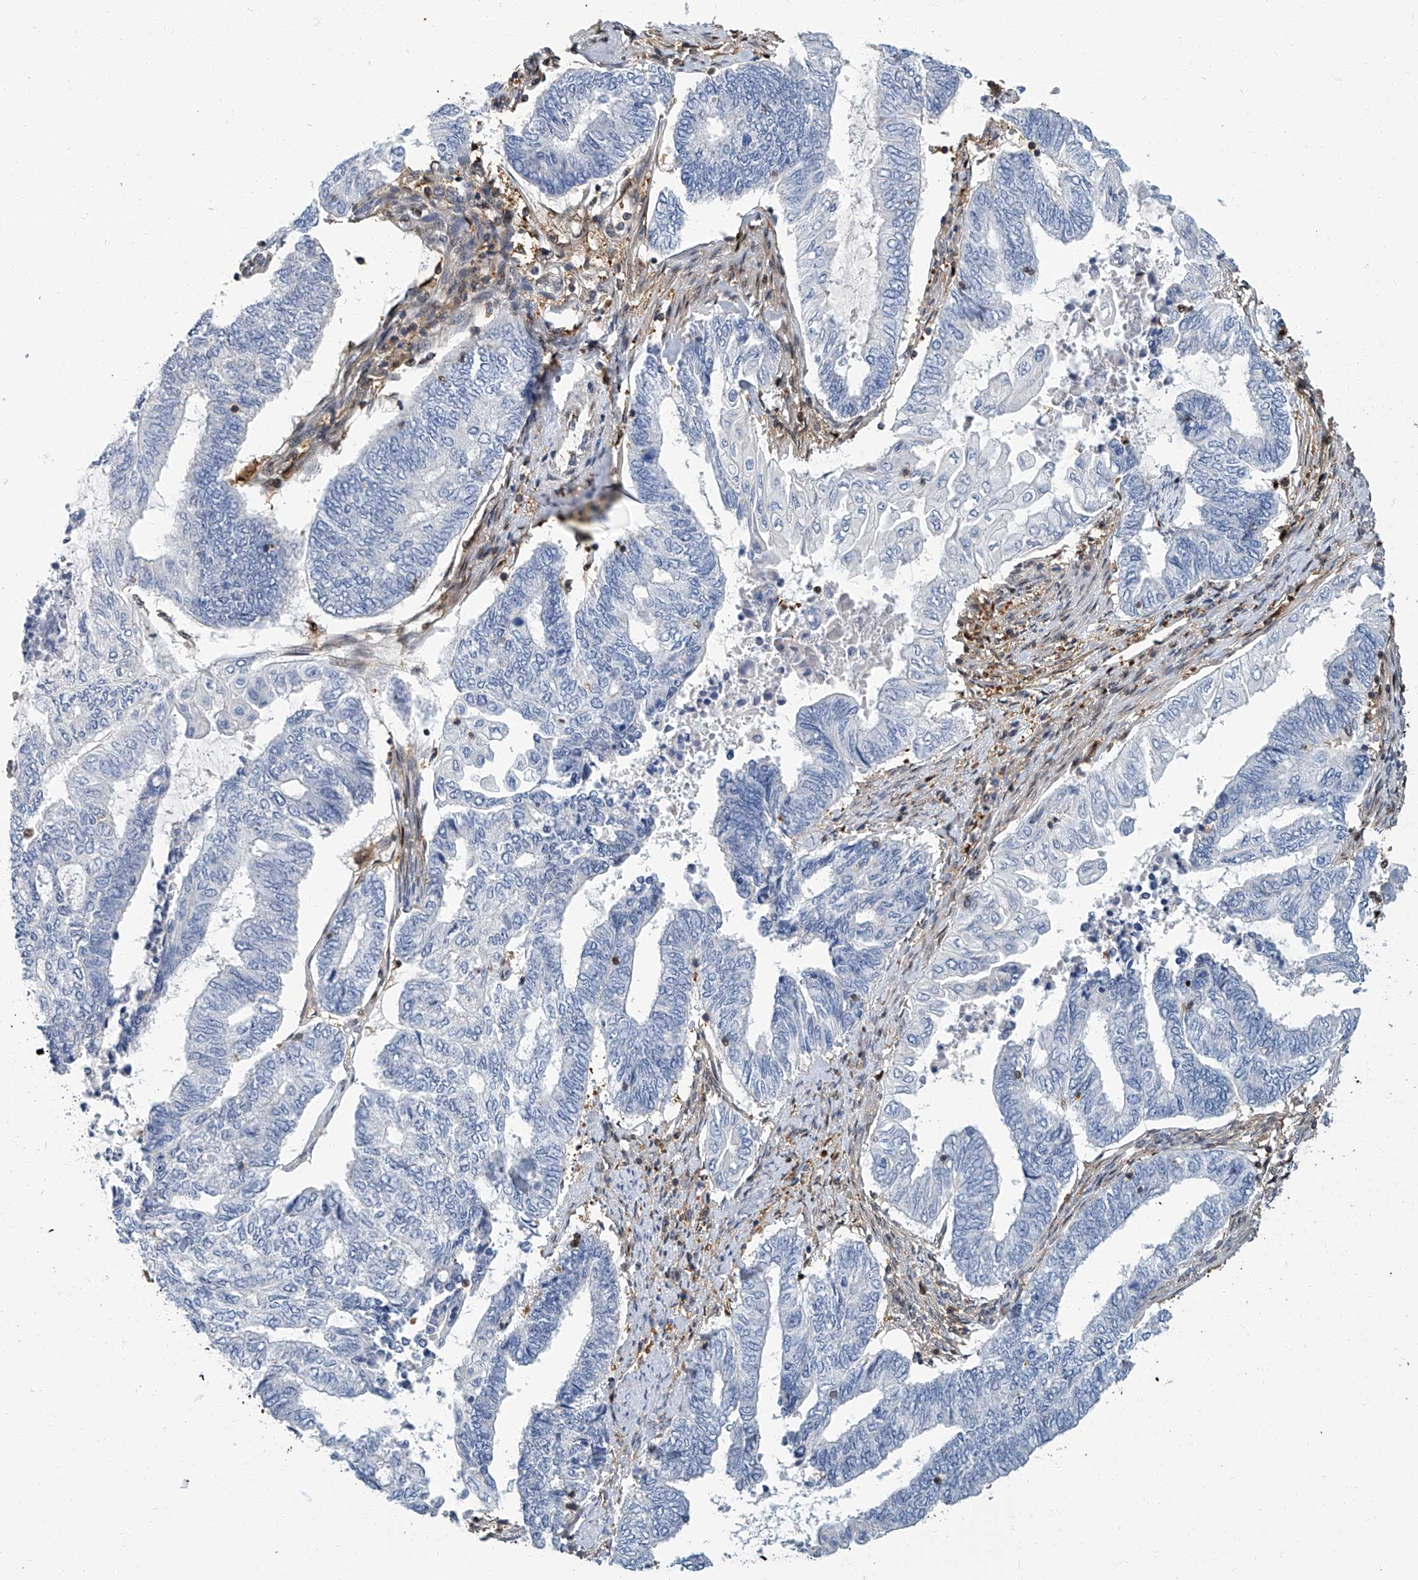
{"staining": {"intensity": "negative", "quantity": "none", "location": "none"}, "tissue": "endometrial cancer", "cell_type": "Tumor cells", "image_type": "cancer", "snomed": [{"axis": "morphology", "description": "Adenocarcinoma, NOS"}, {"axis": "topography", "description": "Uterus"}, {"axis": "topography", "description": "Endometrium"}], "caption": "DAB (3,3'-diaminobenzidine) immunohistochemical staining of endometrial cancer (adenocarcinoma) displays no significant staining in tumor cells.", "gene": "PSMB10", "patient": {"sex": "female", "age": 70}}